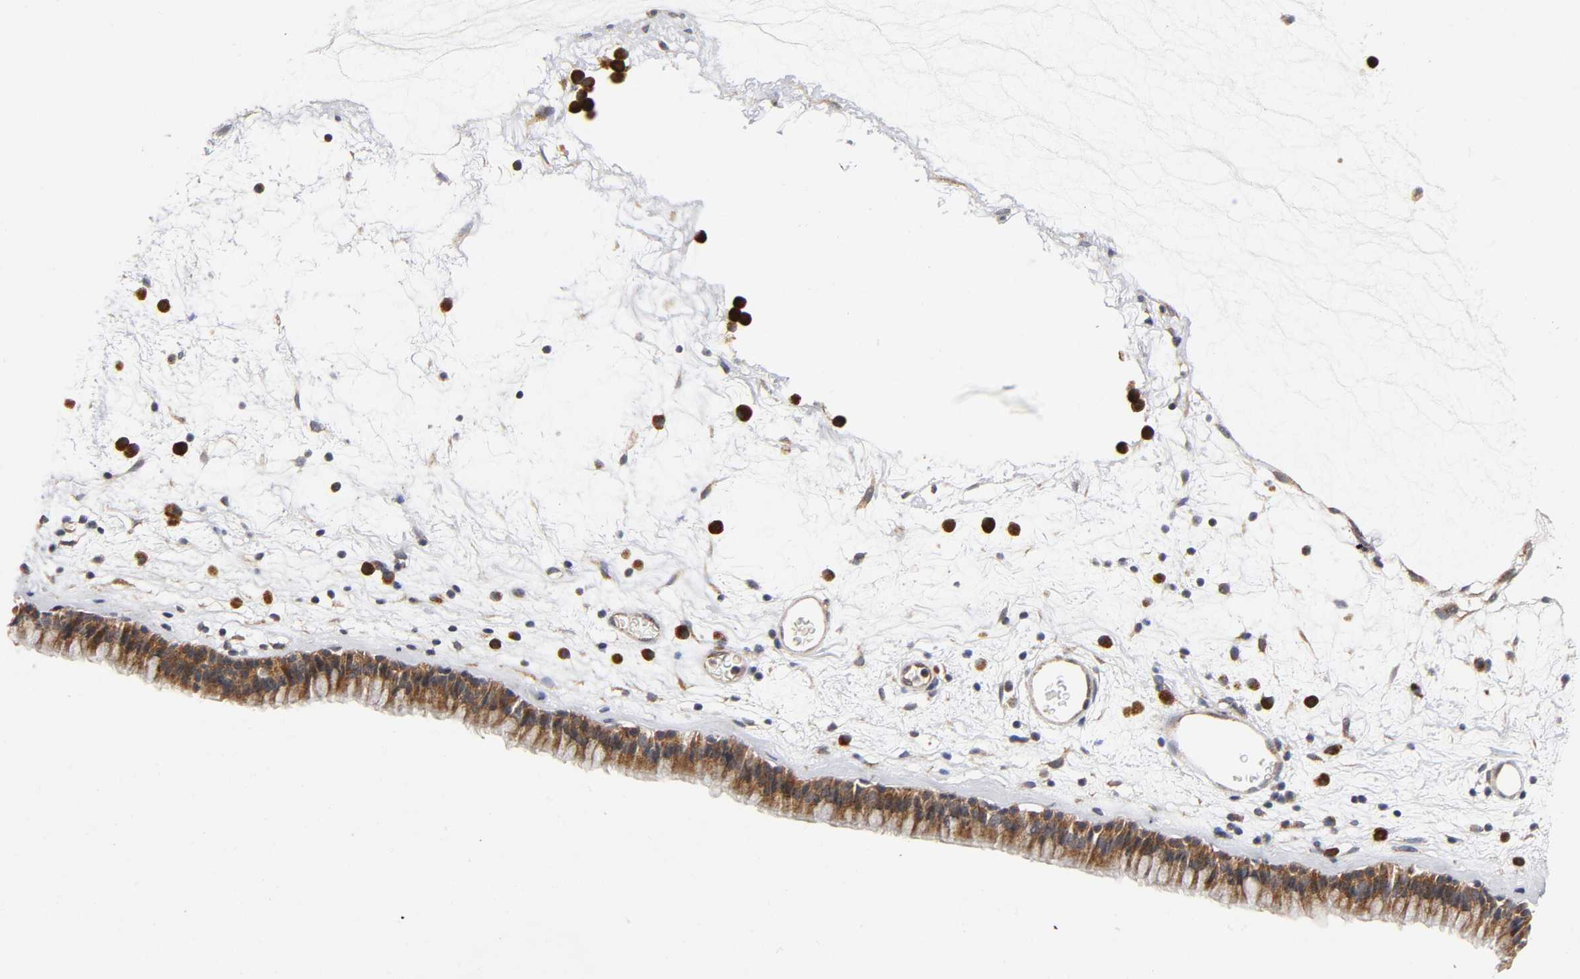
{"staining": {"intensity": "strong", "quantity": ">75%", "location": "cytoplasmic/membranous"}, "tissue": "nasopharynx", "cell_type": "Respiratory epithelial cells", "image_type": "normal", "snomed": [{"axis": "morphology", "description": "Normal tissue, NOS"}, {"axis": "morphology", "description": "Inflammation, NOS"}, {"axis": "topography", "description": "Nasopharynx"}], "caption": "Protein expression analysis of benign human nasopharynx reveals strong cytoplasmic/membranous staining in approximately >75% of respiratory epithelial cells. Using DAB (brown) and hematoxylin (blue) stains, captured at high magnification using brightfield microscopy.", "gene": "EIF5", "patient": {"sex": "male", "age": 48}}